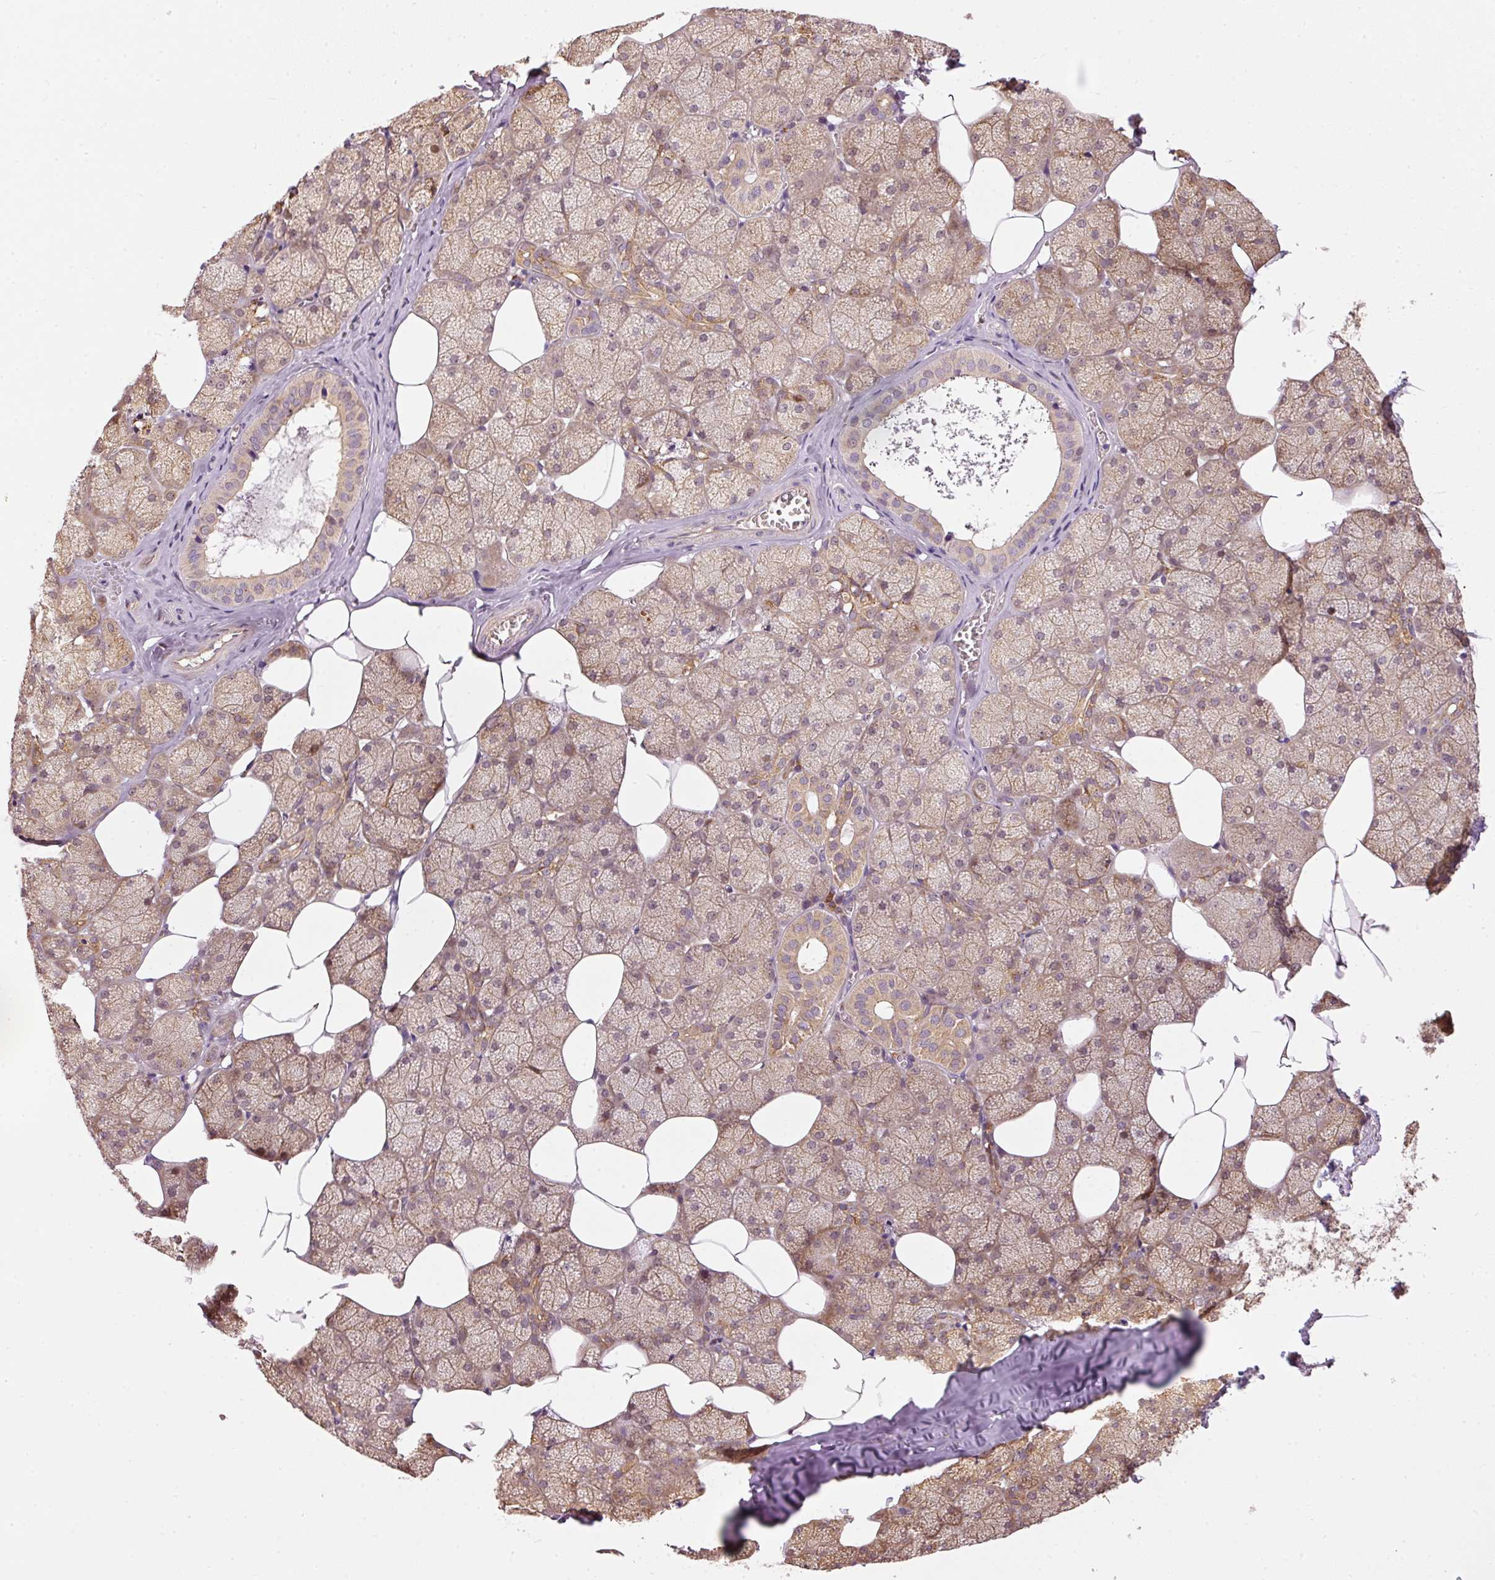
{"staining": {"intensity": "moderate", "quantity": ">75%", "location": "cytoplasmic/membranous"}, "tissue": "salivary gland", "cell_type": "Glandular cells", "image_type": "normal", "snomed": [{"axis": "morphology", "description": "Normal tissue, NOS"}, {"axis": "topography", "description": "Salivary gland"}, {"axis": "topography", "description": "Peripheral nerve tissue"}], "caption": "A high-resolution image shows immunohistochemistry (IHC) staining of unremarkable salivary gland, which shows moderate cytoplasmic/membranous expression in about >75% of glandular cells.", "gene": "MTHFD1L", "patient": {"sex": "male", "age": 38}}